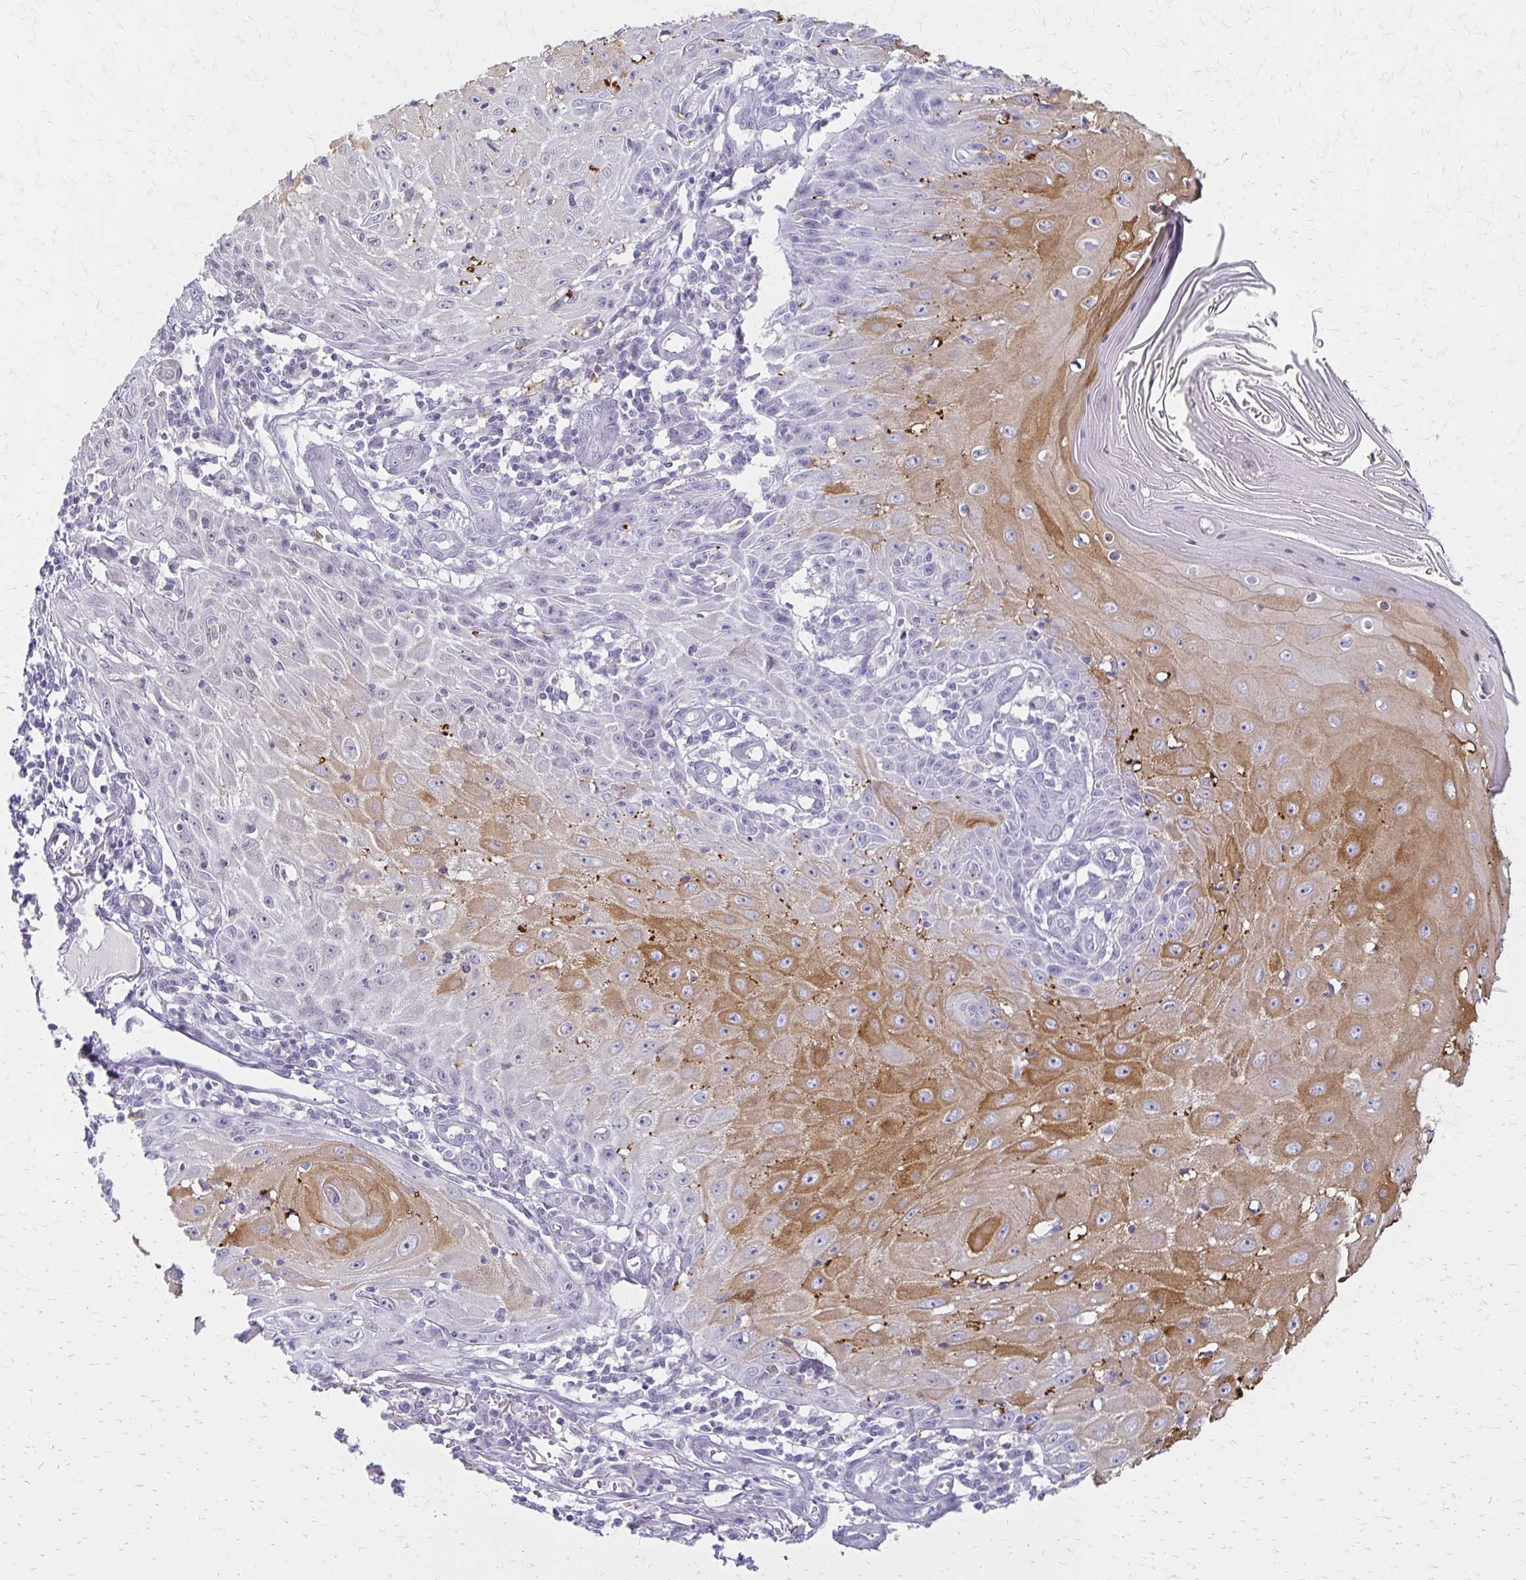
{"staining": {"intensity": "moderate", "quantity": "25%-75%", "location": "cytoplasmic/membranous"}, "tissue": "skin cancer", "cell_type": "Tumor cells", "image_type": "cancer", "snomed": [{"axis": "morphology", "description": "Squamous cell carcinoma, NOS"}, {"axis": "topography", "description": "Skin"}], "caption": "Skin cancer (squamous cell carcinoma) tissue exhibits moderate cytoplasmic/membranous positivity in approximately 25%-75% of tumor cells", "gene": "IVL", "patient": {"sex": "female", "age": 73}}